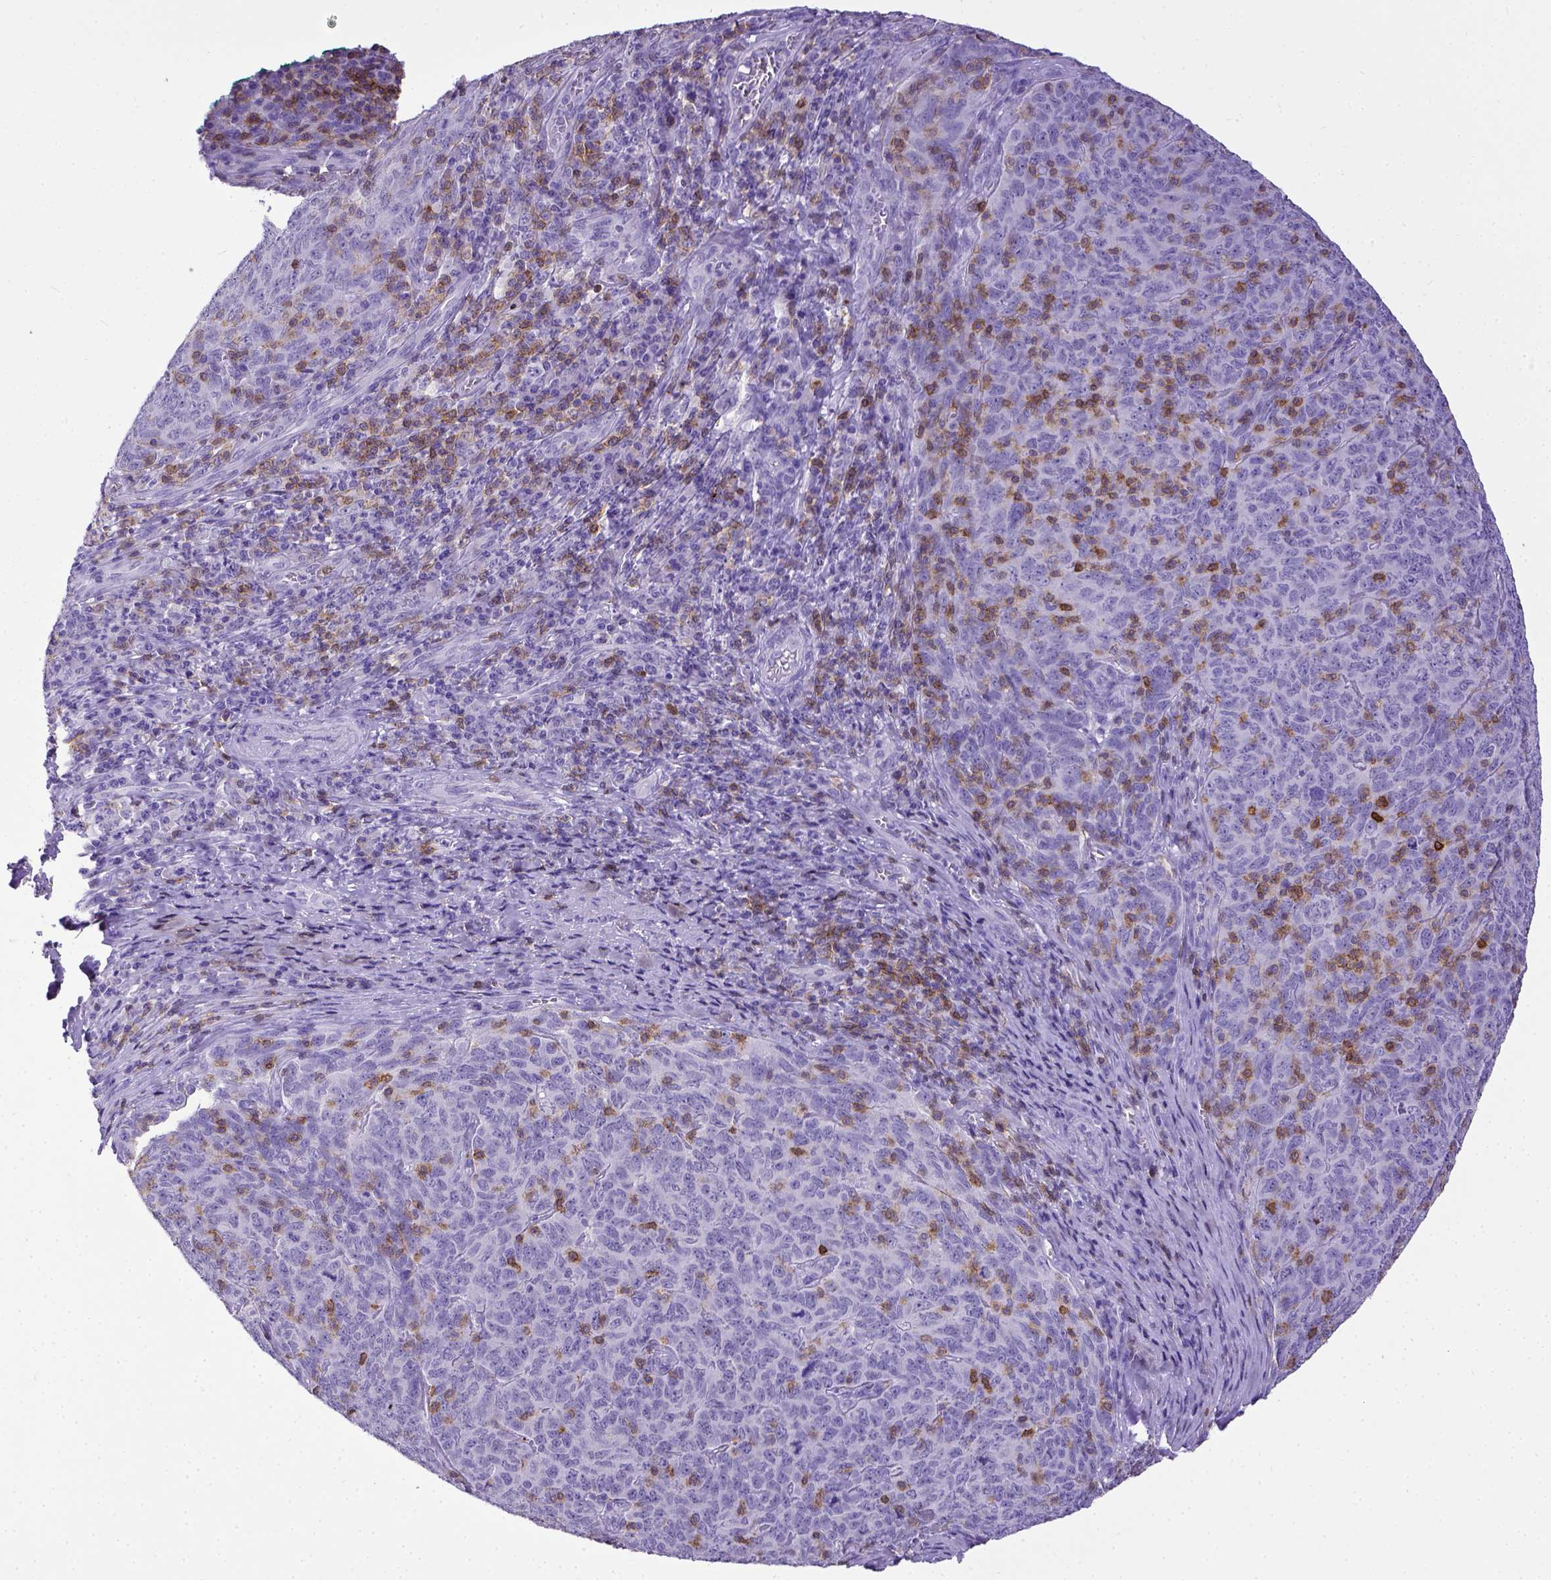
{"staining": {"intensity": "negative", "quantity": "none", "location": "none"}, "tissue": "skin cancer", "cell_type": "Tumor cells", "image_type": "cancer", "snomed": [{"axis": "morphology", "description": "Squamous cell carcinoma, NOS"}, {"axis": "topography", "description": "Skin"}, {"axis": "topography", "description": "Anal"}], "caption": "Histopathology image shows no protein expression in tumor cells of skin squamous cell carcinoma tissue.", "gene": "CD3E", "patient": {"sex": "female", "age": 51}}